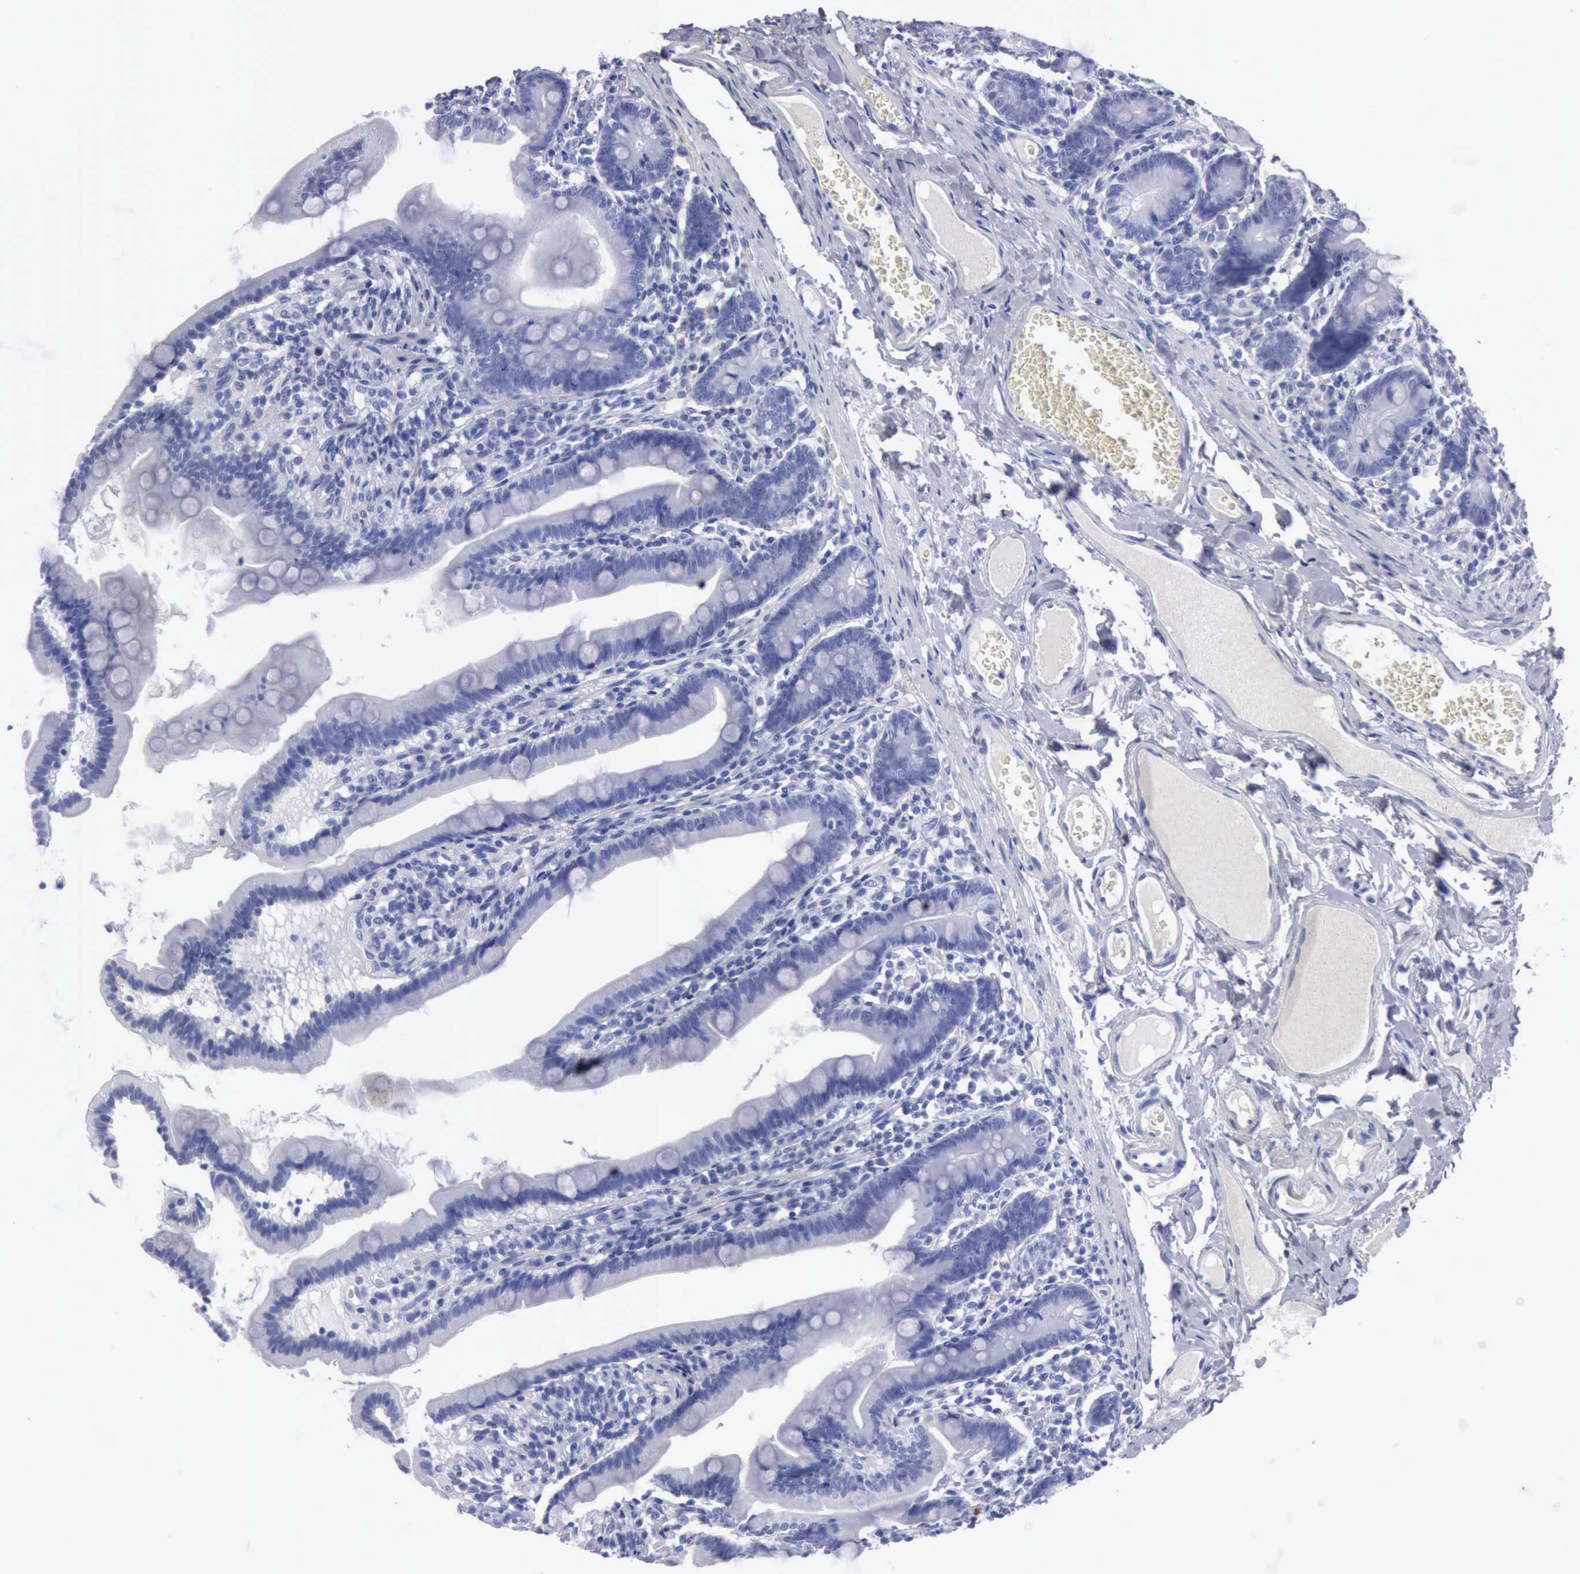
{"staining": {"intensity": "weak", "quantity": "<25%", "location": "cytoplasmic/membranous"}, "tissue": "duodenum", "cell_type": "Glandular cells", "image_type": "normal", "snomed": [{"axis": "morphology", "description": "Normal tissue, NOS"}, {"axis": "topography", "description": "Duodenum"}], "caption": "A photomicrograph of human duodenum is negative for staining in glandular cells. (Stains: DAB immunohistochemistry with hematoxylin counter stain, Microscopy: brightfield microscopy at high magnification).", "gene": "CYP19A1", "patient": {"sex": "female", "age": 75}}